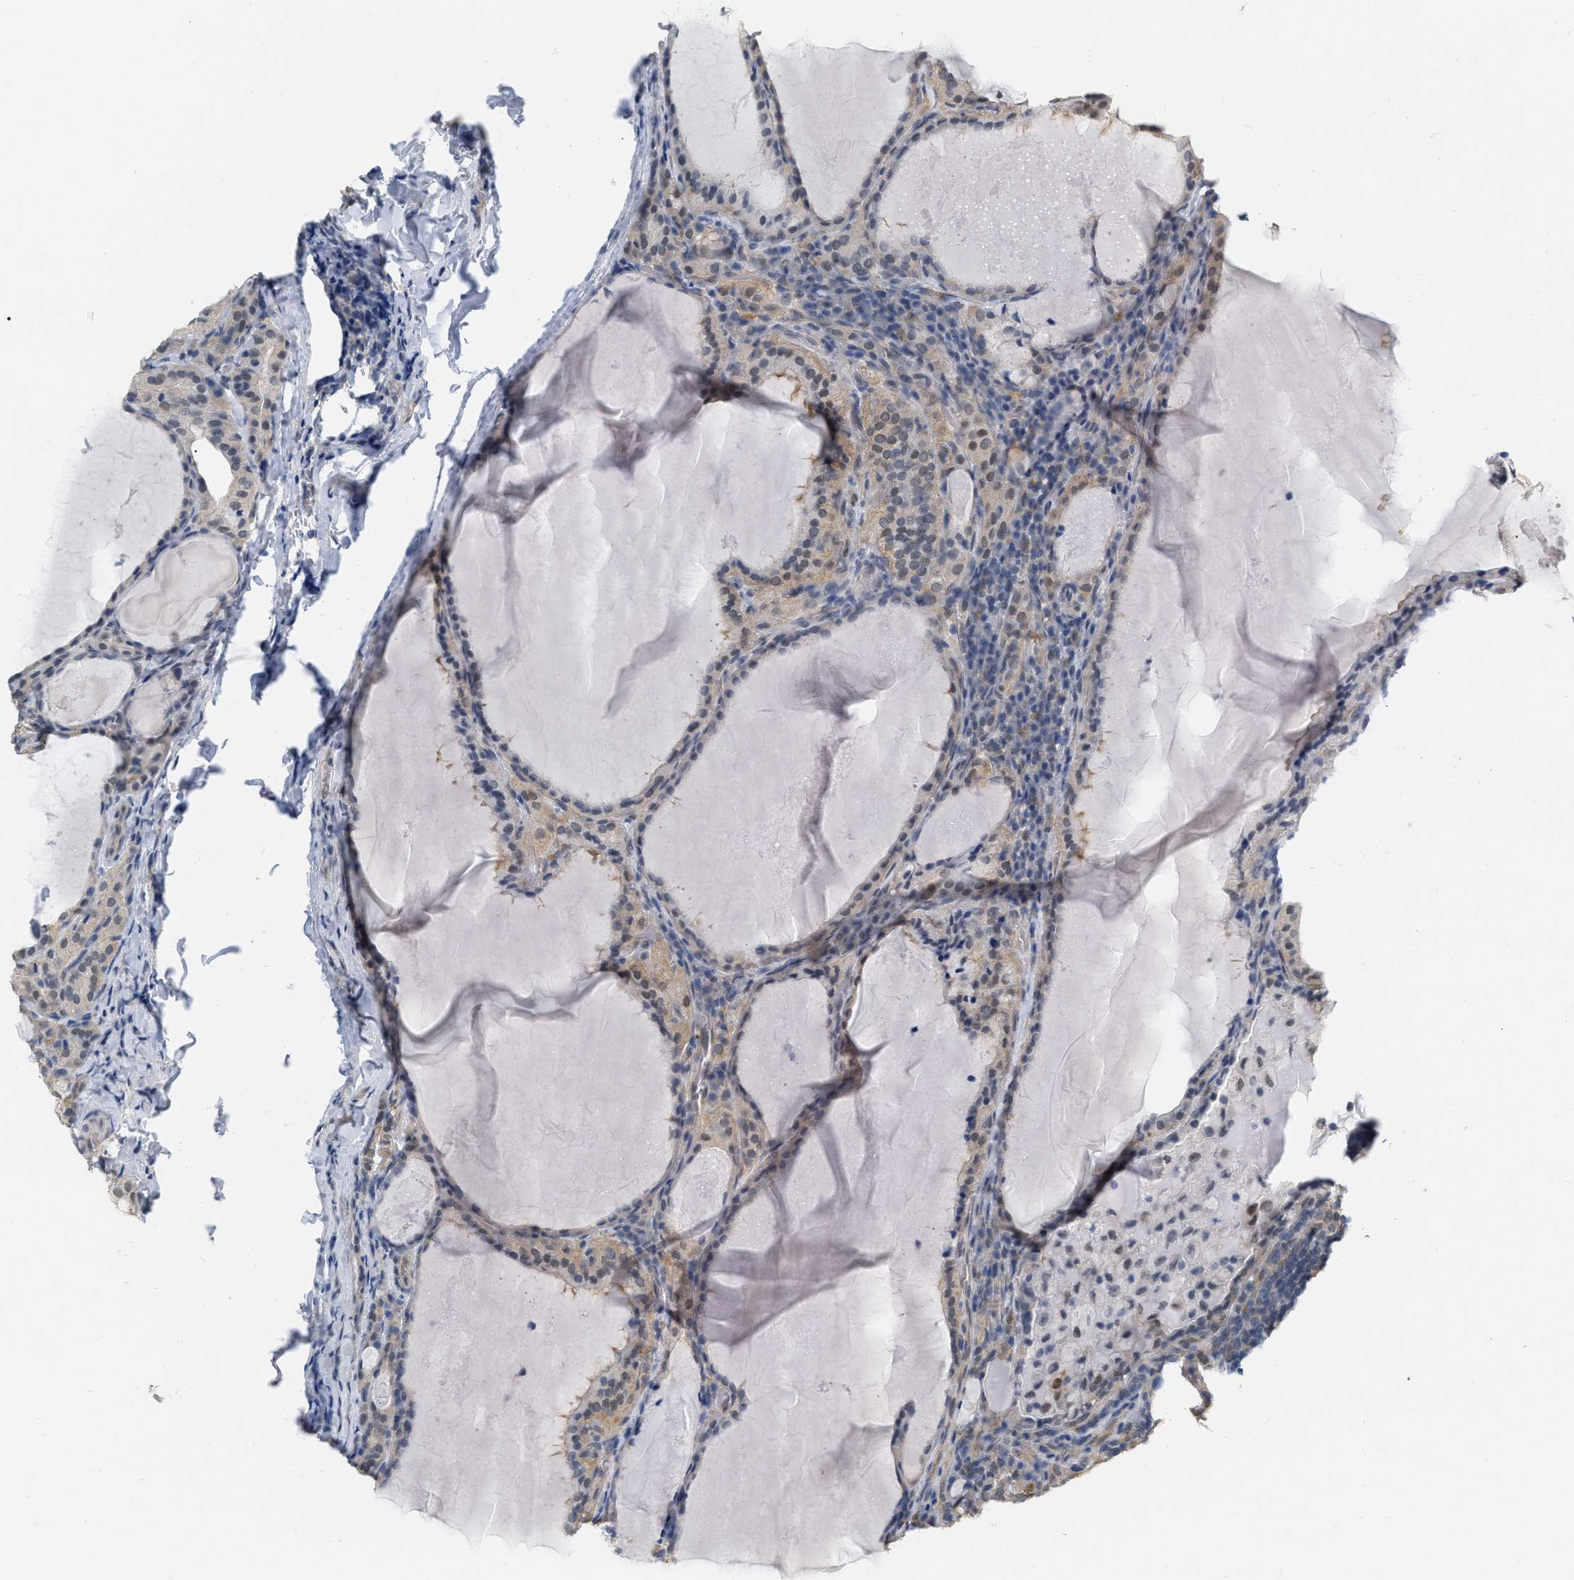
{"staining": {"intensity": "weak", "quantity": "25%-75%", "location": "cytoplasmic/membranous,nuclear"}, "tissue": "thyroid cancer", "cell_type": "Tumor cells", "image_type": "cancer", "snomed": [{"axis": "morphology", "description": "Papillary adenocarcinoma, NOS"}, {"axis": "topography", "description": "Thyroid gland"}], "caption": "IHC staining of papillary adenocarcinoma (thyroid), which shows low levels of weak cytoplasmic/membranous and nuclear positivity in approximately 25%-75% of tumor cells indicating weak cytoplasmic/membranous and nuclear protein staining. The staining was performed using DAB (brown) for protein detection and nuclei were counterstained in hematoxylin (blue).", "gene": "RUVBL1", "patient": {"sex": "female", "age": 42}}